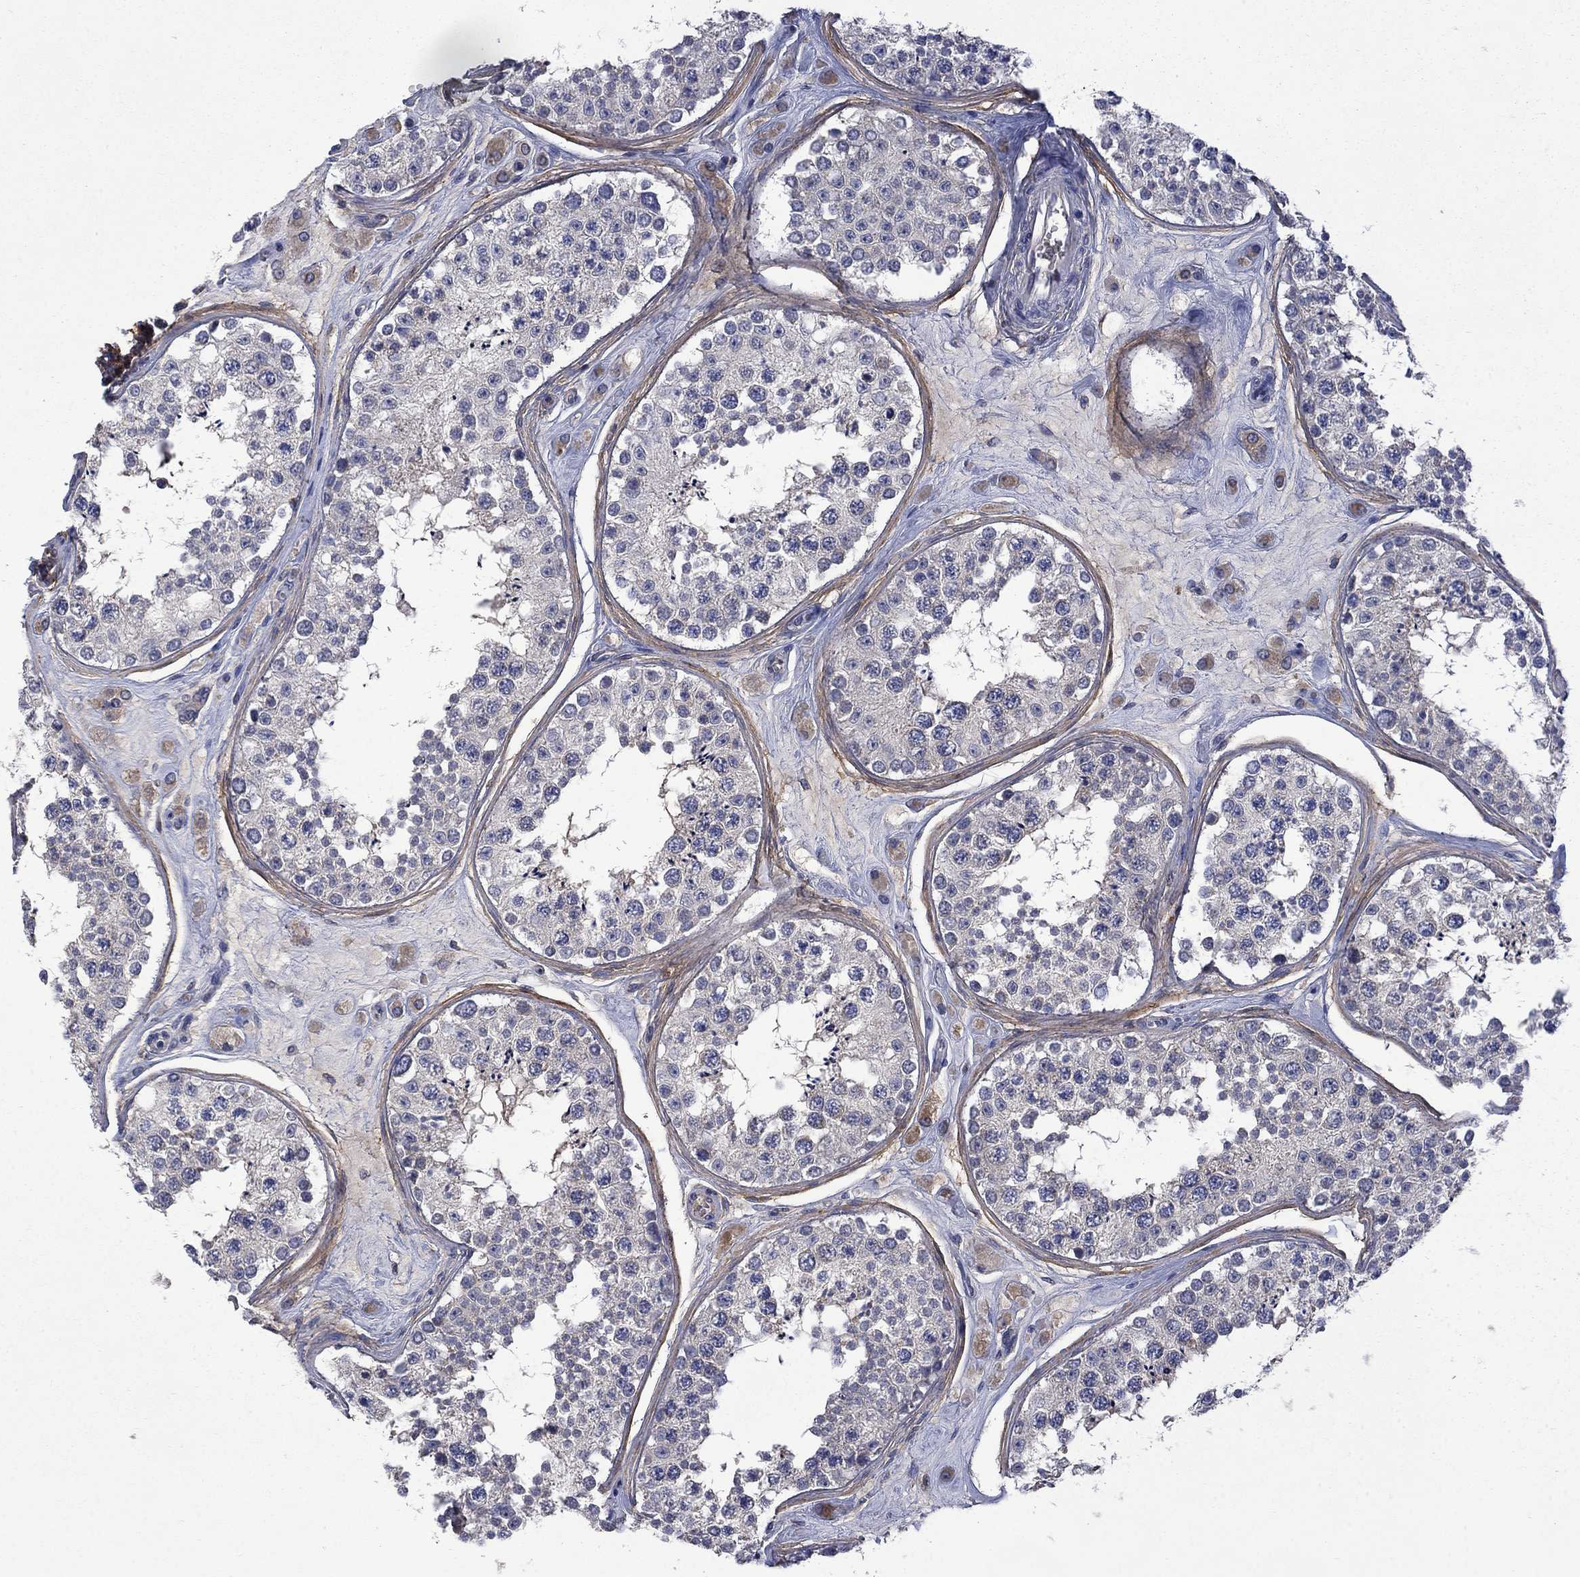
{"staining": {"intensity": "negative", "quantity": "none", "location": "none"}, "tissue": "testis", "cell_type": "Cells in seminiferous ducts", "image_type": "normal", "snomed": [{"axis": "morphology", "description": "Normal tissue, NOS"}, {"axis": "topography", "description": "Testis"}], "caption": "Immunohistochemical staining of benign human testis displays no significant expression in cells in seminiferous ducts.", "gene": "HSPA12A", "patient": {"sex": "male", "age": 25}}